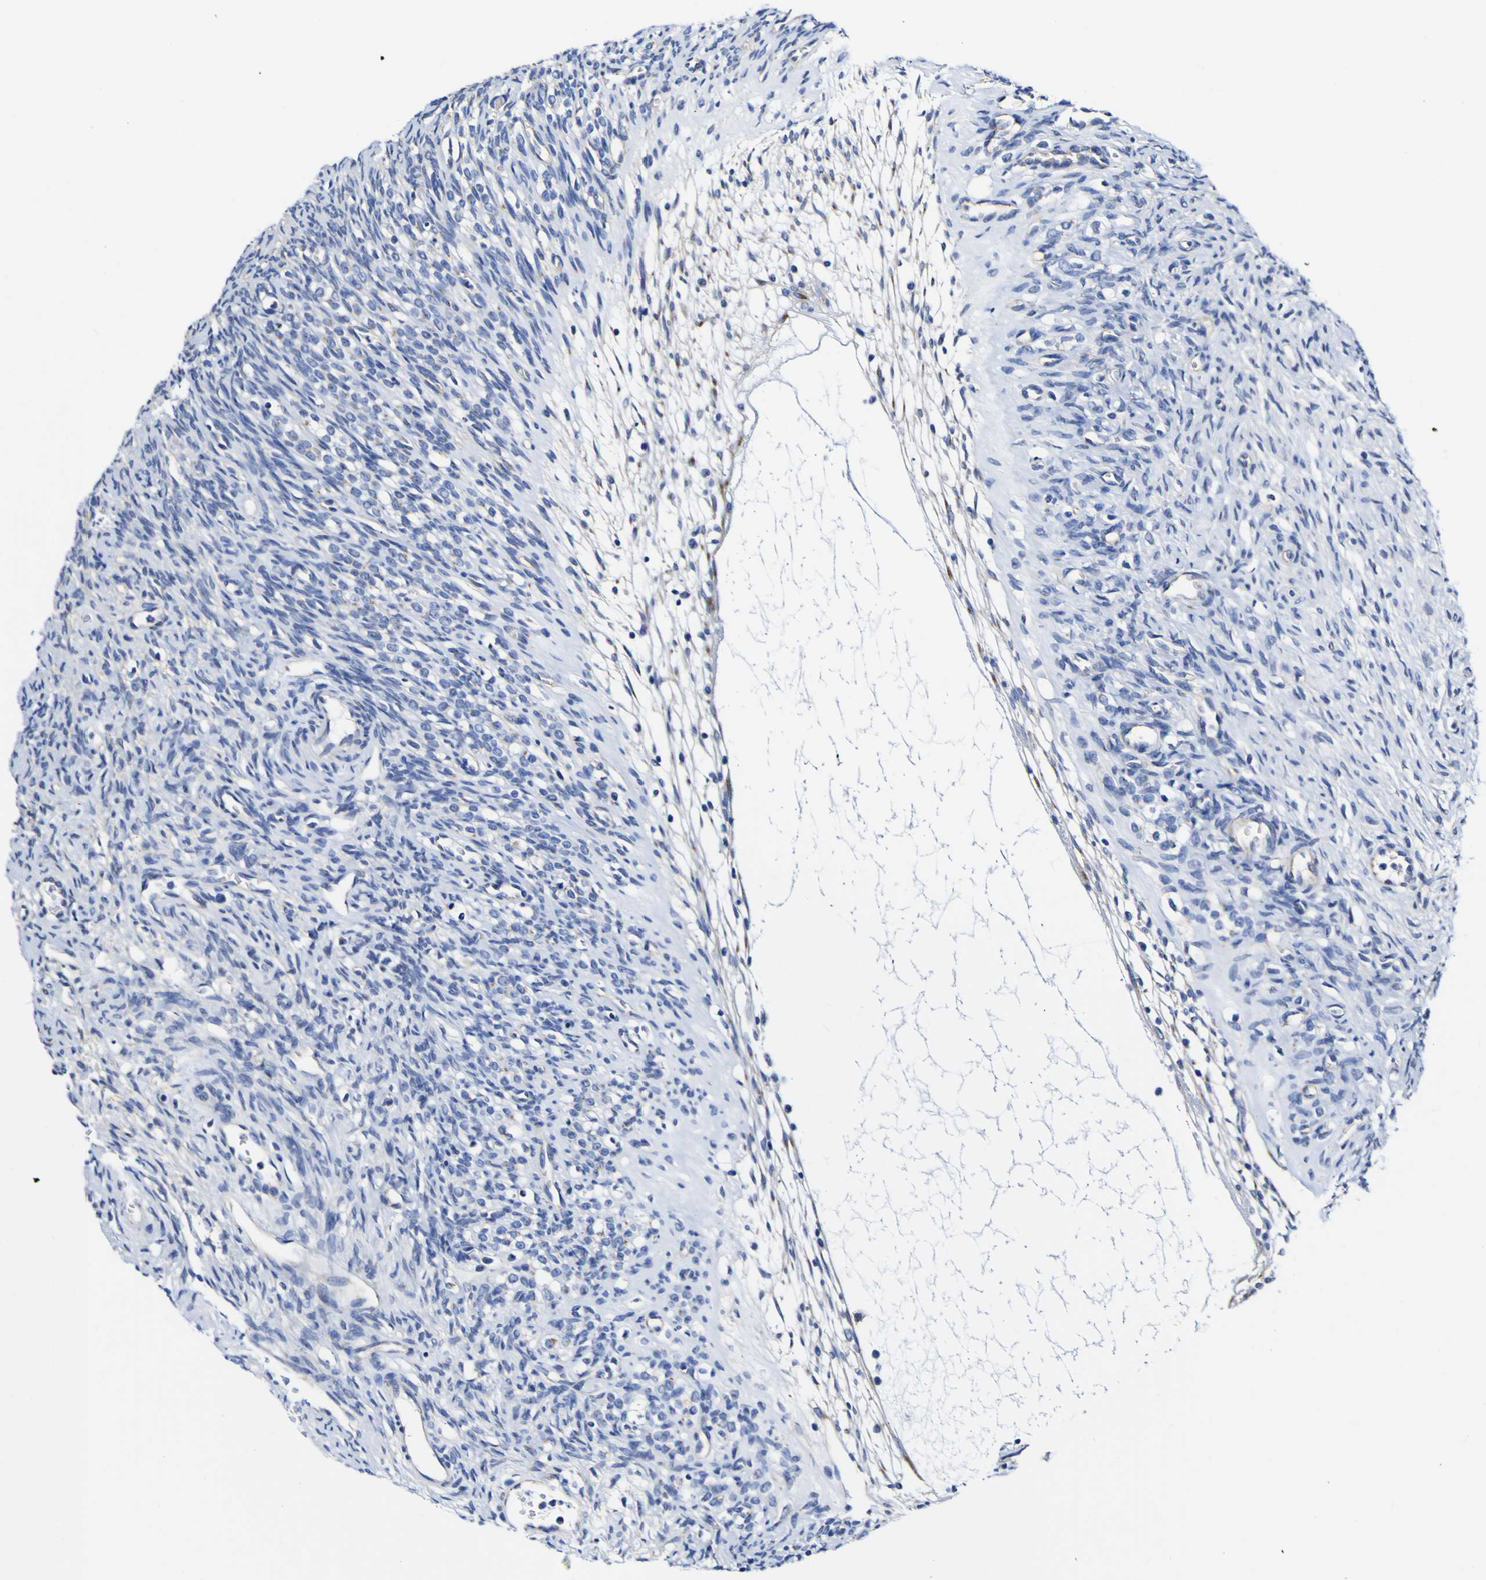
{"staining": {"intensity": "moderate", "quantity": "25%-75%", "location": "cytoplasmic/membranous"}, "tissue": "ovary", "cell_type": "Ovarian stroma cells", "image_type": "normal", "snomed": [{"axis": "morphology", "description": "Normal tissue, NOS"}, {"axis": "topography", "description": "Ovary"}], "caption": "Approximately 25%-75% of ovarian stroma cells in benign ovary exhibit moderate cytoplasmic/membranous protein expression as visualized by brown immunohistochemical staining.", "gene": "GOLM1", "patient": {"sex": "female", "age": 33}}